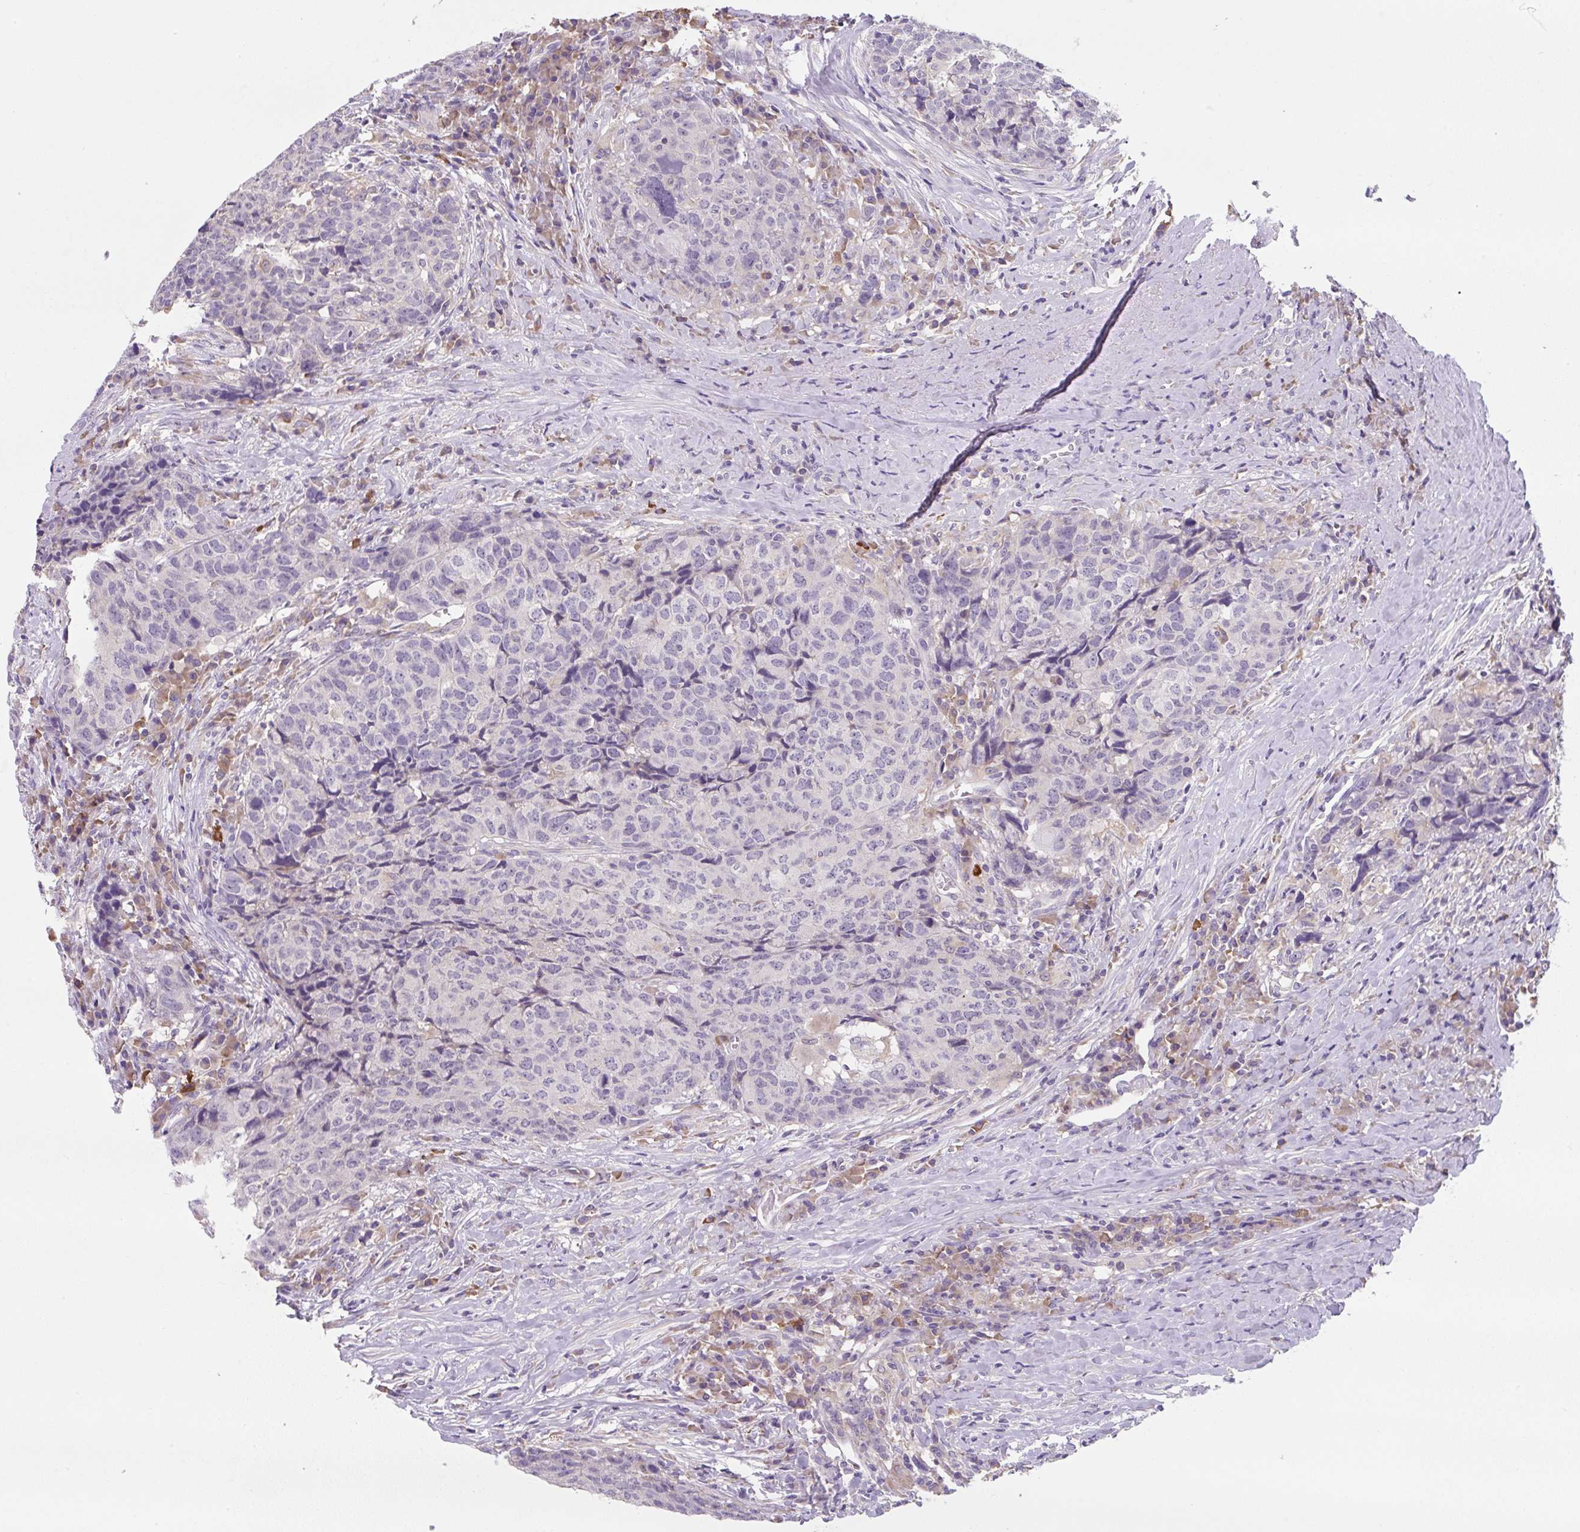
{"staining": {"intensity": "negative", "quantity": "none", "location": "none"}, "tissue": "head and neck cancer", "cell_type": "Tumor cells", "image_type": "cancer", "snomed": [{"axis": "morphology", "description": "Squamous cell carcinoma, NOS"}, {"axis": "topography", "description": "Head-Neck"}], "caption": "This is a image of immunohistochemistry staining of squamous cell carcinoma (head and neck), which shows no positivity in tumor cells.", "gene": "FZD5", "patient": {"sex": "male", "age": 66}}